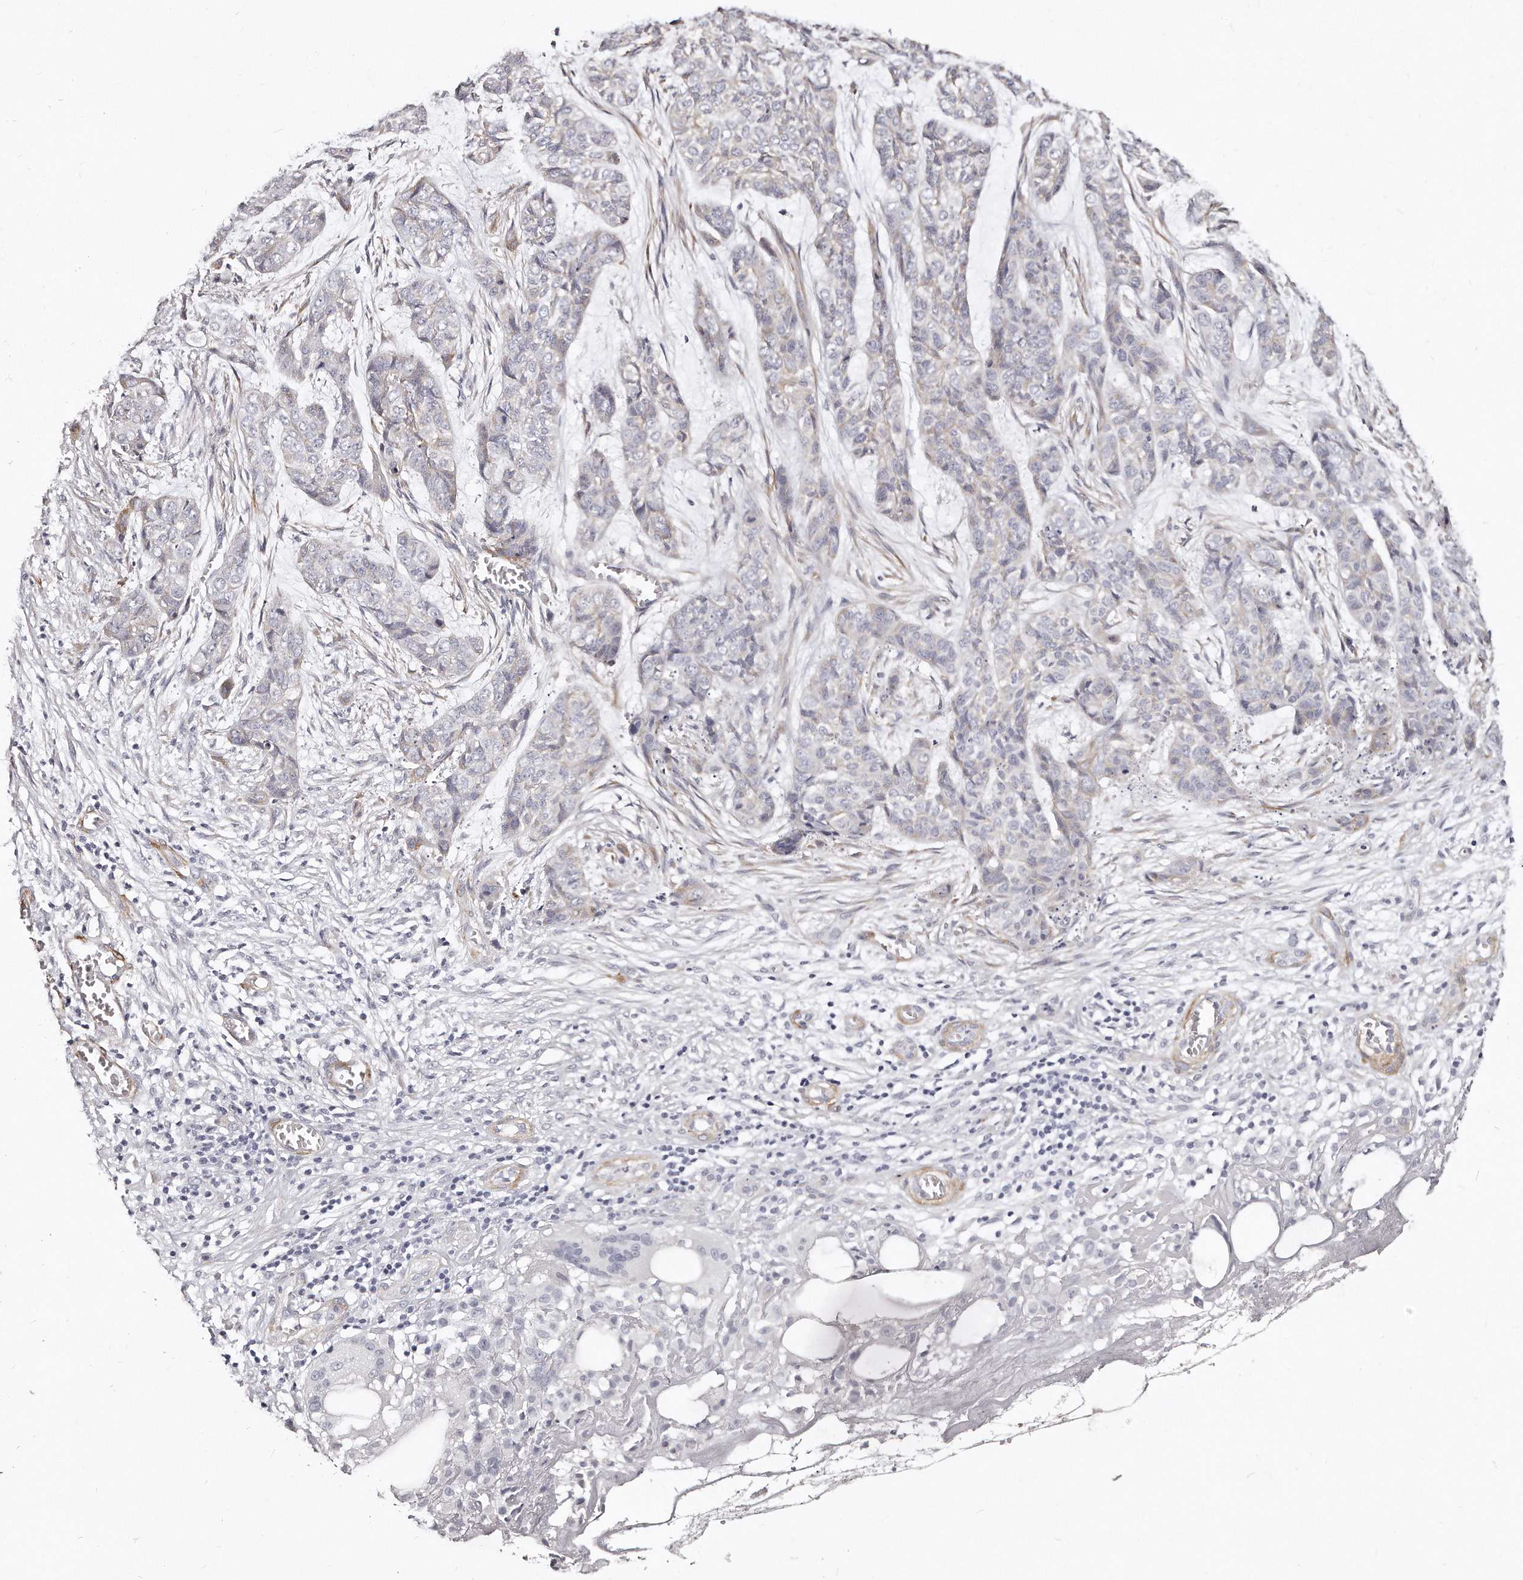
{"staining": {"intensity": "negative", "quantity": "none", "location": "none"}, "tissue": "skin cancer", "cell_type": "Tumor cells", "image_type": "cancer", "snomed": [{"axis": "morphology", "description": "Basal cell carcinoma"}, {"axis": "topography", "description": "Skin"}], "caption": "This is an immunohistochemistry (IHC) photomicrograph of basal cell carcinoma (skin). There is no expression in tumor cells.", "gene": "LMOD1", "patient": {"sex": "female", "age": 64}}